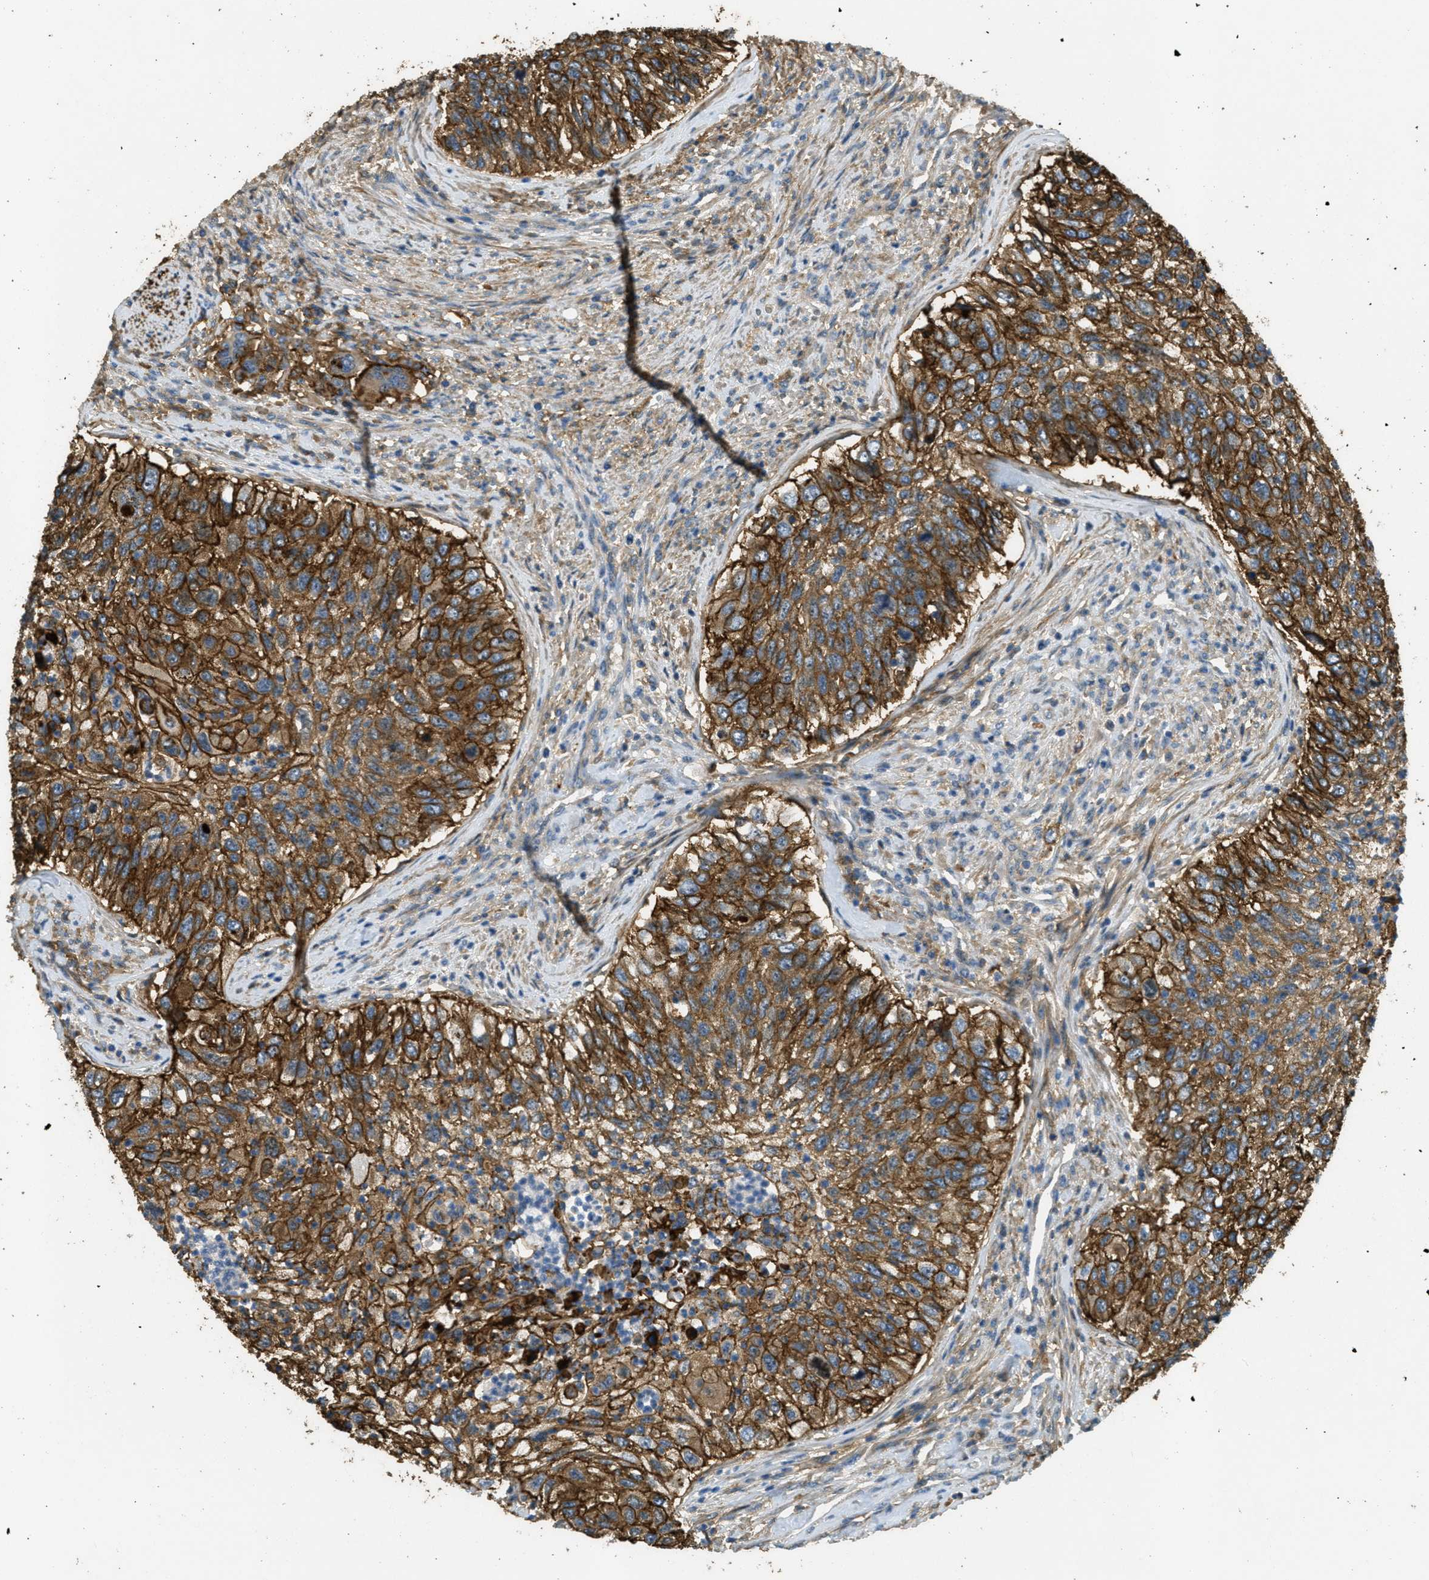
{"staining": {"intensity": "strong", "quantity": ">75%", "location": "cytoplasmic/membranous"}, "tissue": "urothelial cancer", "cell_type": "Tumor cells", "image_type": "cancer", "snomed": [{"axis": "morphology", "description": "Urothelial carcinoma, High grade"}, {"axis": "topography", "description": "Urinary bladder"}], "caption": "Immunohistochemistry staining of high-grade urothelial carcinoma, which exhibits high levels of strong cytoplasmic/membranous staining in about >75% of tumor cells indicating strong cytoplasmic/membranous protein staining. The staining was performed using DAB (brown) for protein detection and nuclei were counterstained in hematoxylin (blue).", "gene": "OSMR", "patient": {"sex": "female", "age": 60}}